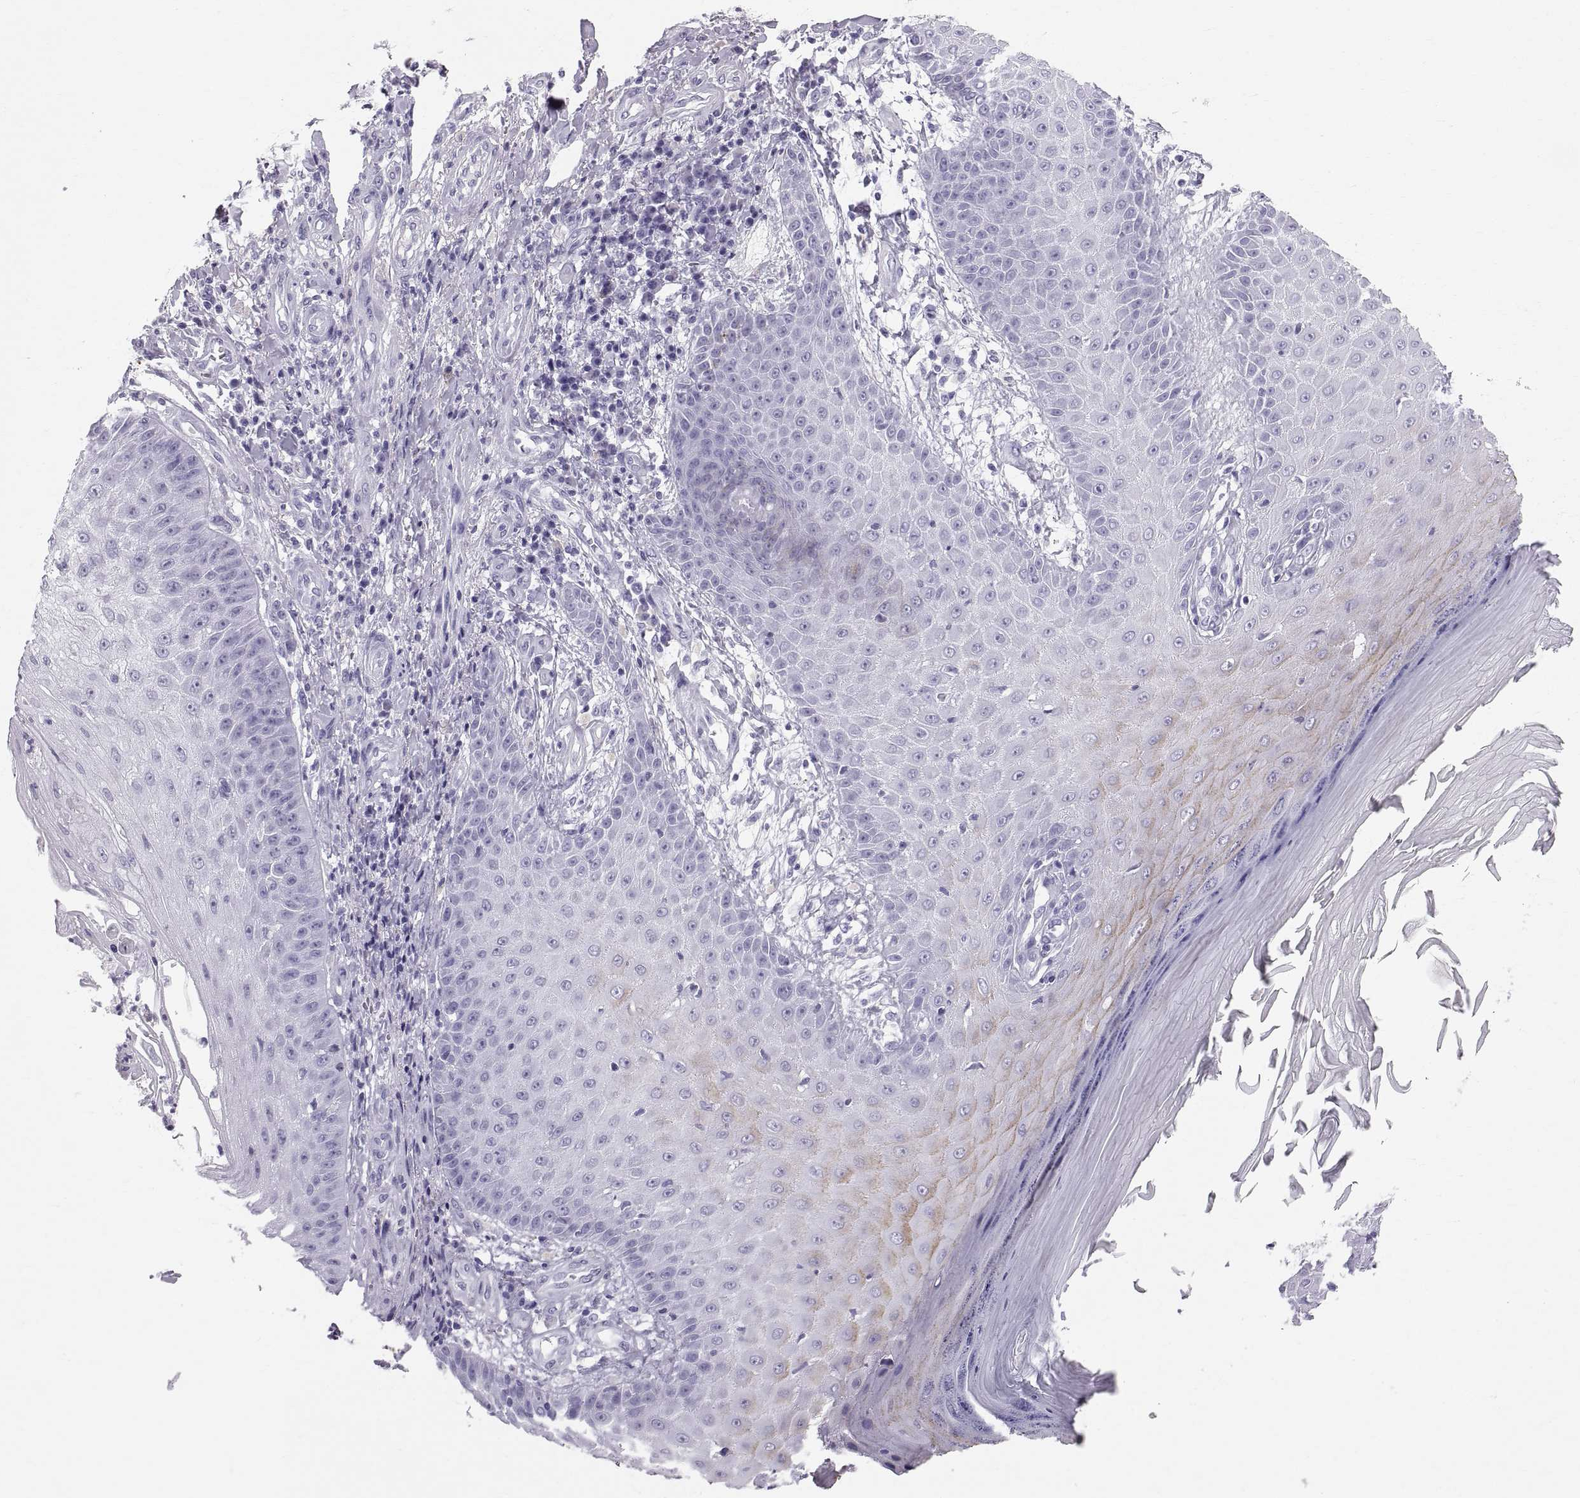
{"staining": {"intensity": "negative", "quantity": "none", "location": "none"}, "tissue": "skin cancer", "cell_type": "Tumor cells", "image_type": "cancer", "snomed": [{"axis": "morphology", "description": "Squamous cell carcinoma, NOS"}, {"axis": "topography", "description": "Skin"}], "caption": "This is a micrograph of IHC staining of squamous cell carcinoma (skin), which shows no positivity in tumor cells.", "gene": "SLC22A6", "patient": {"sex": "male", "age": 70}}